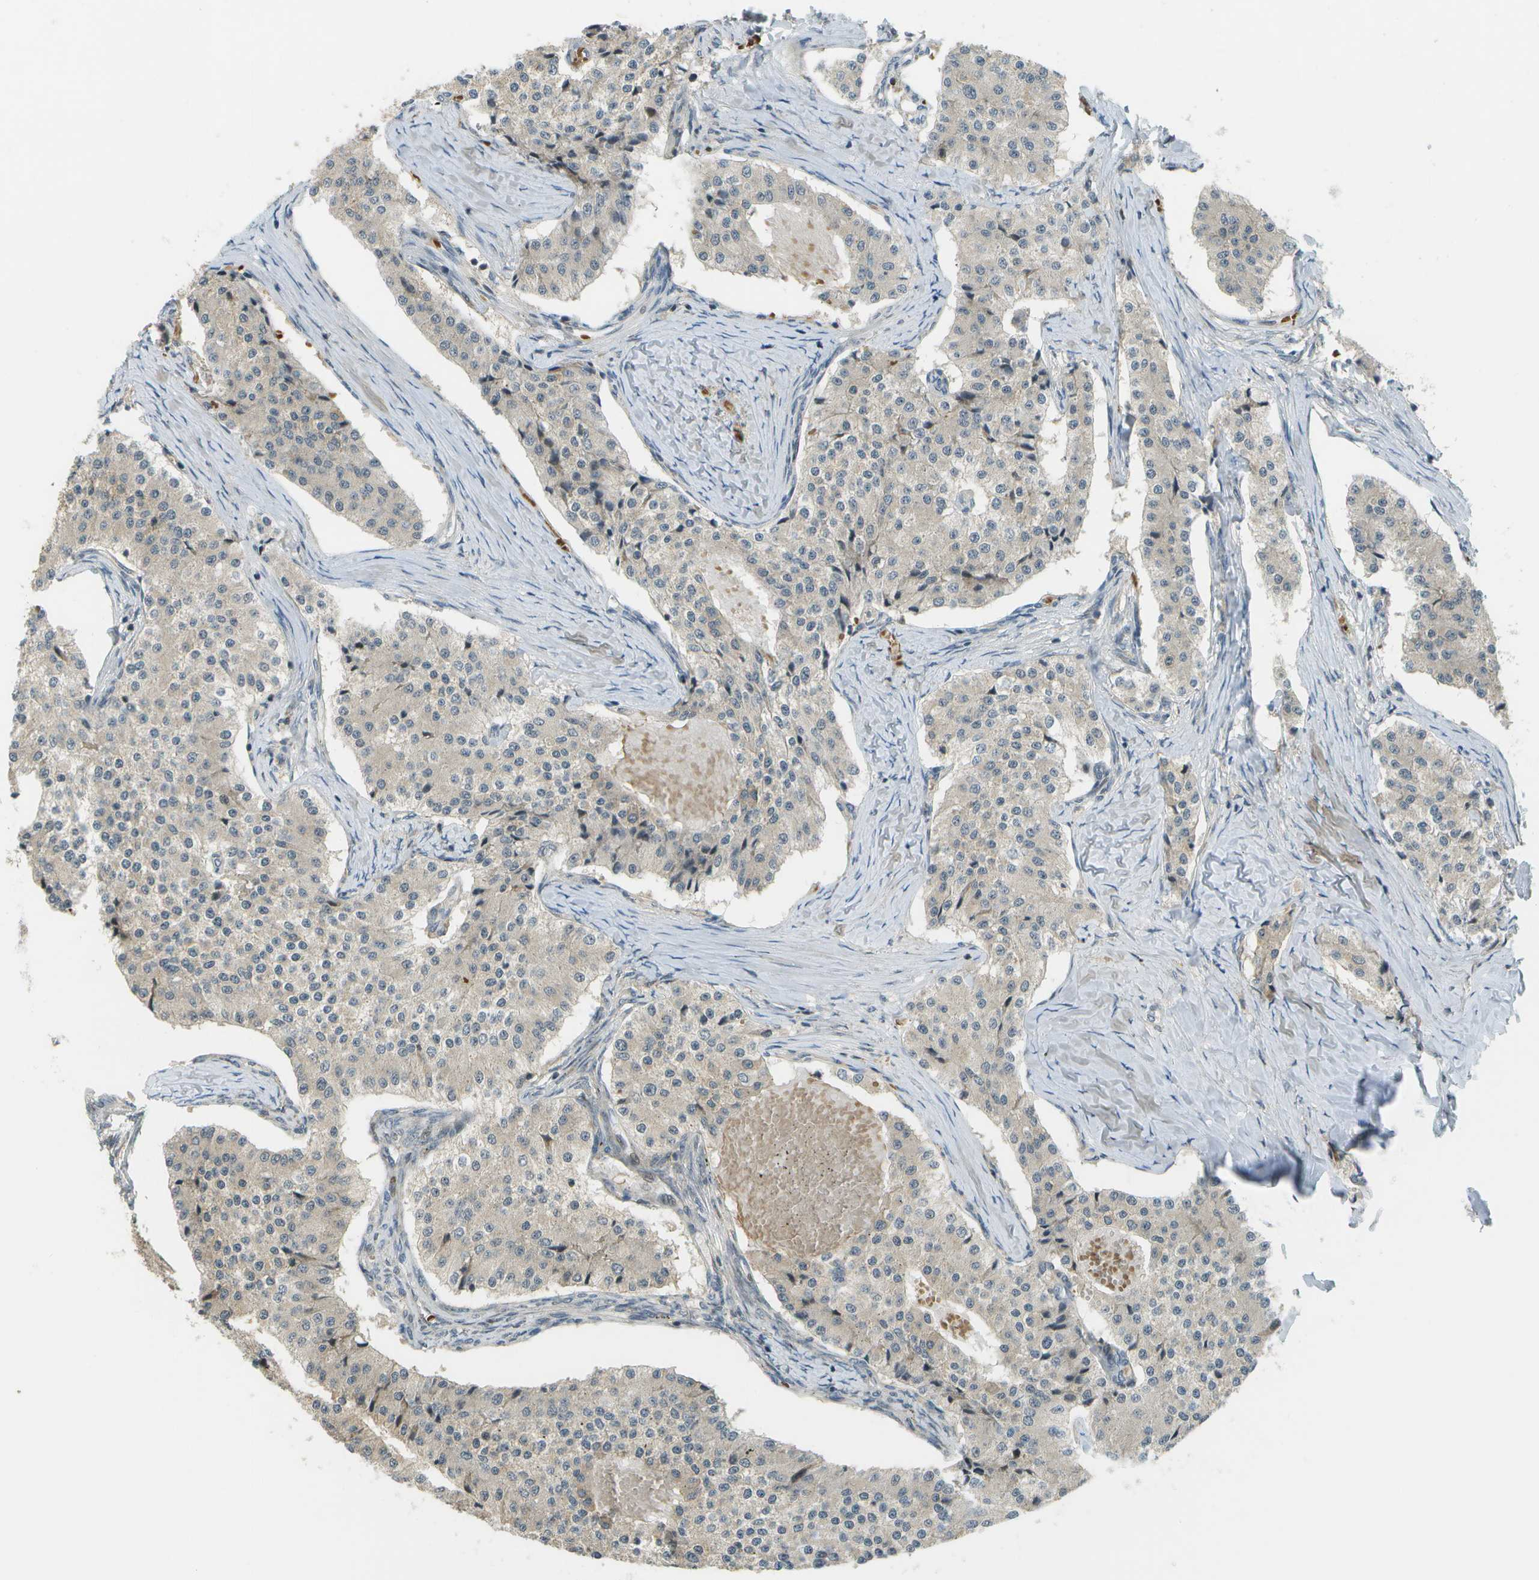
{"staining": {"intensity": "weak", "quantity": ">75%", "location": "cytoplasmic/membranous"}, "tissue": "carcinoid", "cell_type": "Tumor cells", "image_type": "cancer", "snomed": [{"axis": "morphology", "description": "Carcinoid, malignant, NOS"}, {"axis": "topography", "description": "Colon"}], "caption": "The image exhibits a brown stain indicating the presence of a protein in the cytoplasmic/membranous of tumor cells in carcinoid.", "gene": "WNK2", "patient": {"sex": "female", "age": 52}}